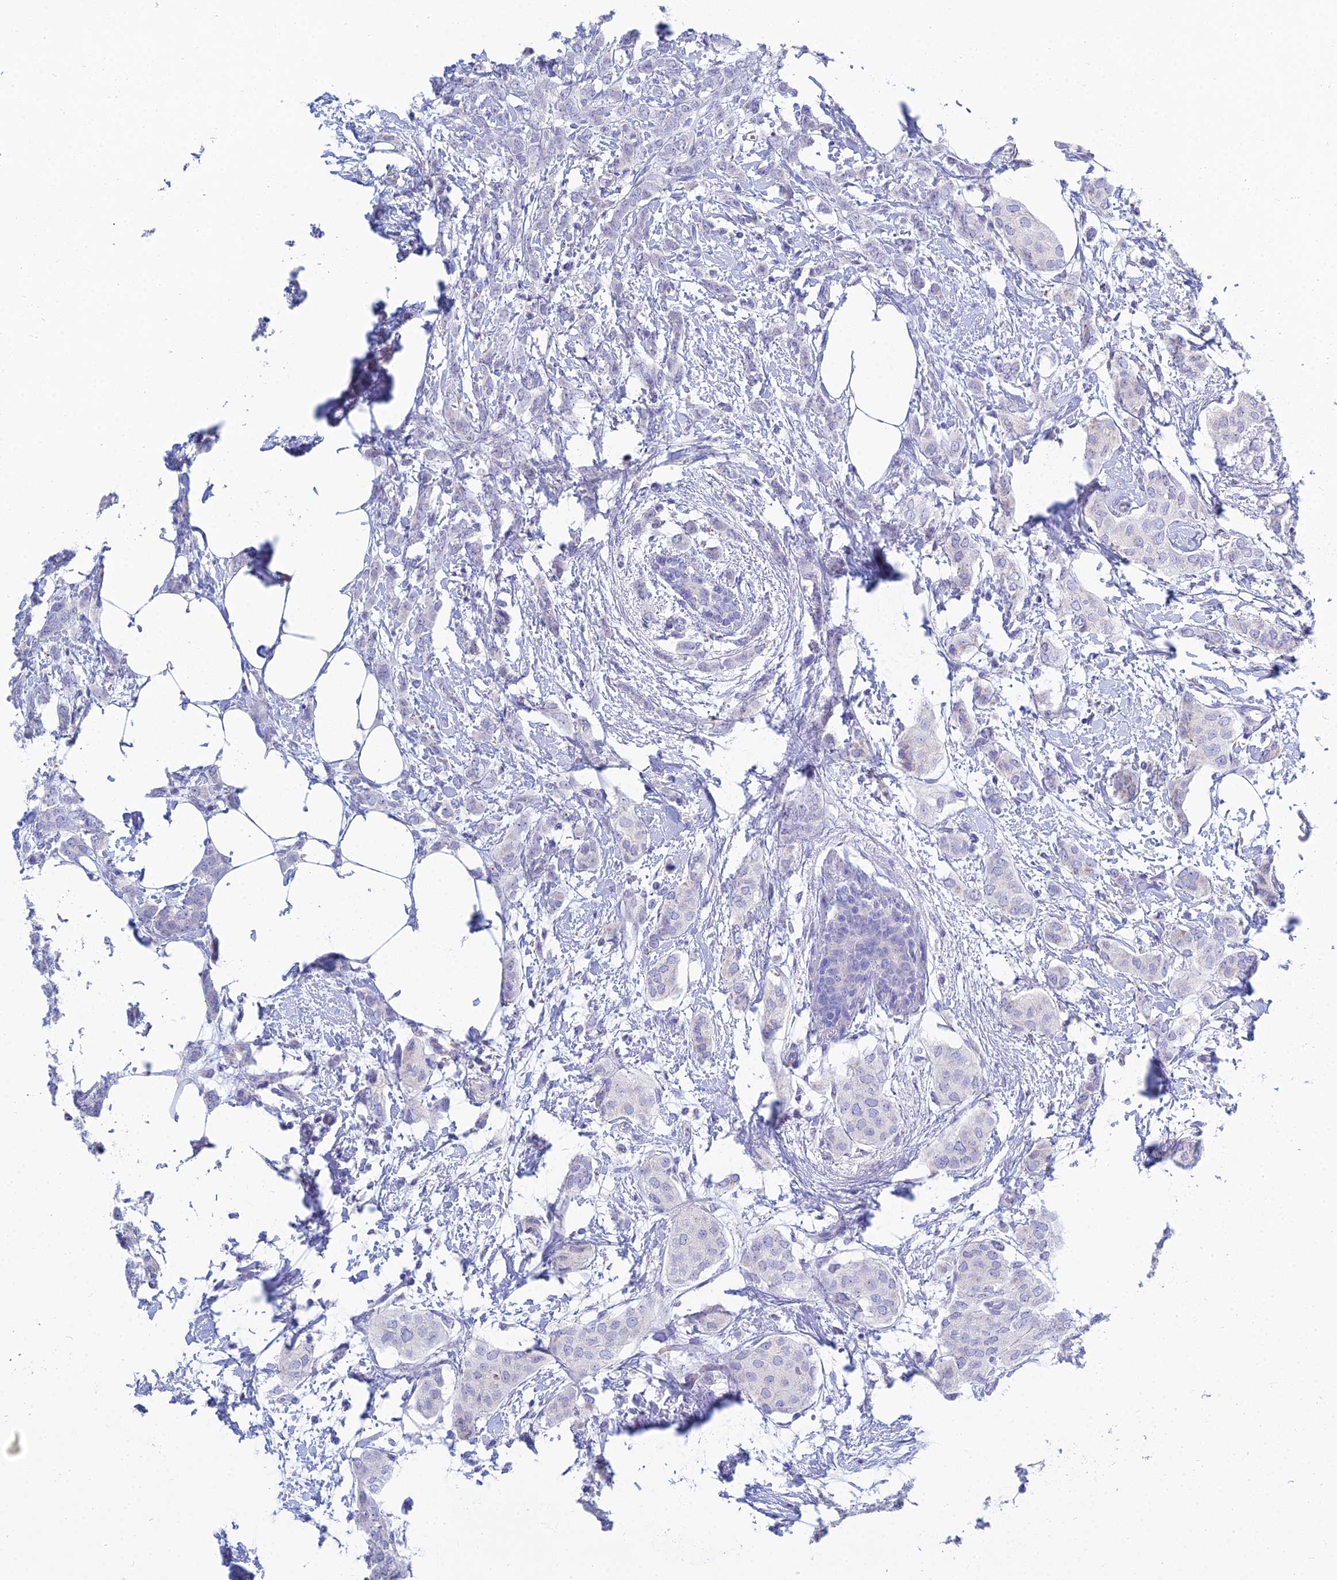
{"staining": {"intensity": "negative", "quantity": "none", "location": "none"}, "tissue": "breast cancer", "cell_type": "Tumor cells", "image_type": "cancer", "snomed": [{"axis": "morphology", "description": "Duct carcinoma"}, {"axis": "topography", "description": "Breast"}], "caption": "The IHC image has no significant expression in tumor cells of infiltrating ductal carcinoma (breast) tissue.", "gene": "PRR13", "patient": {"sex": "female", "age": 72}}